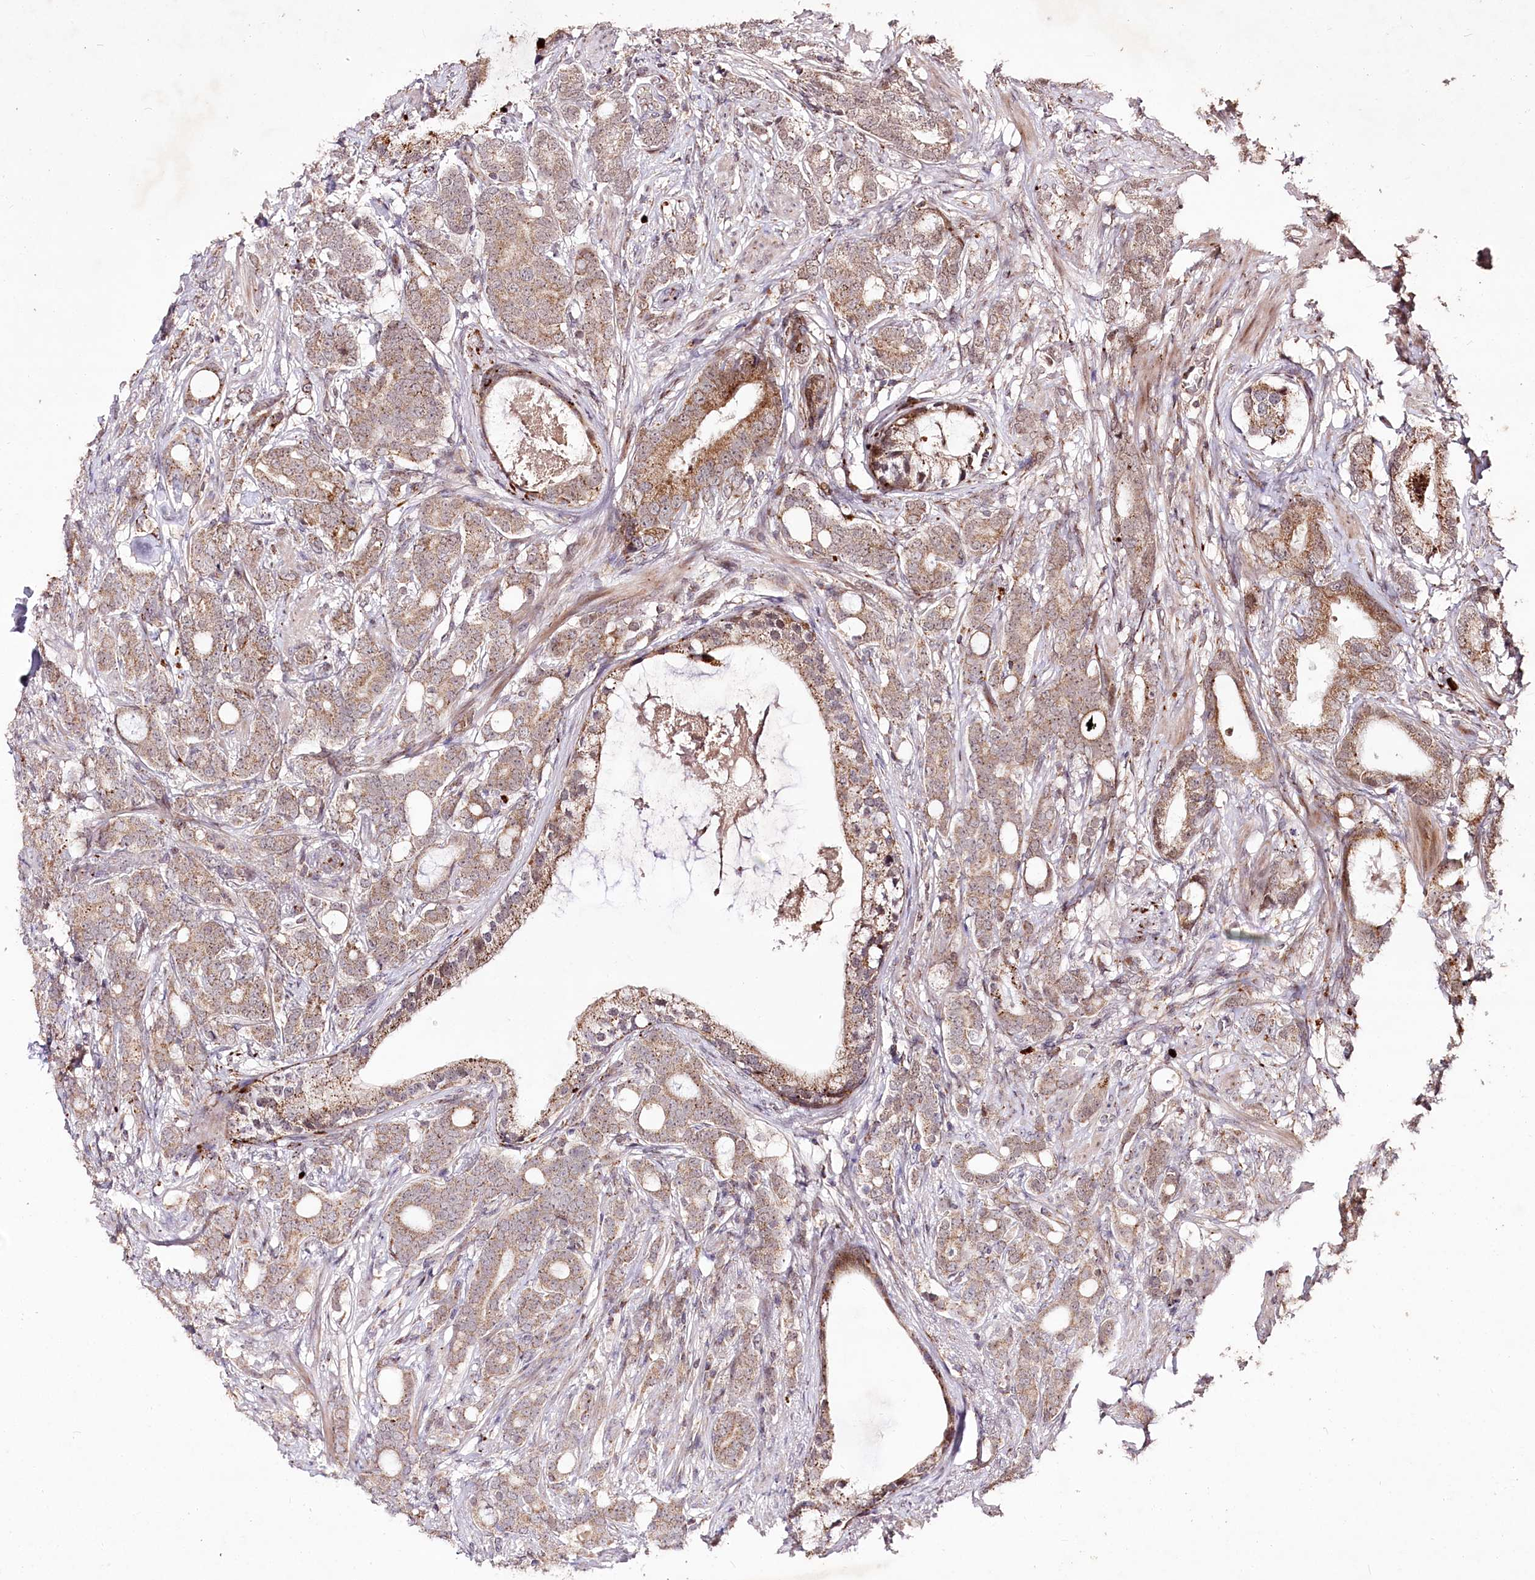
{"staining": {"intensity": "moderate", "quantity": ">75%", "location": "cytoplasmic/membranous"}, "tissue": "prostate cancer", "cell_type": "Tumor cells", "image_type": "cancer", "snomed": [{"axis": "morphology", "description": "Adenocarcinoma, Low grade"}, {"axis": "topography", "description": "Prostate"}], "caption": "Protein staining demonstrates moderate cytoplasmic/membranous positivity in about >75% of tumor cells in prostate adenocarcinoma (low-grade).", "gene": "CARD19", "patient": {"sex": "male", "age": 71}}